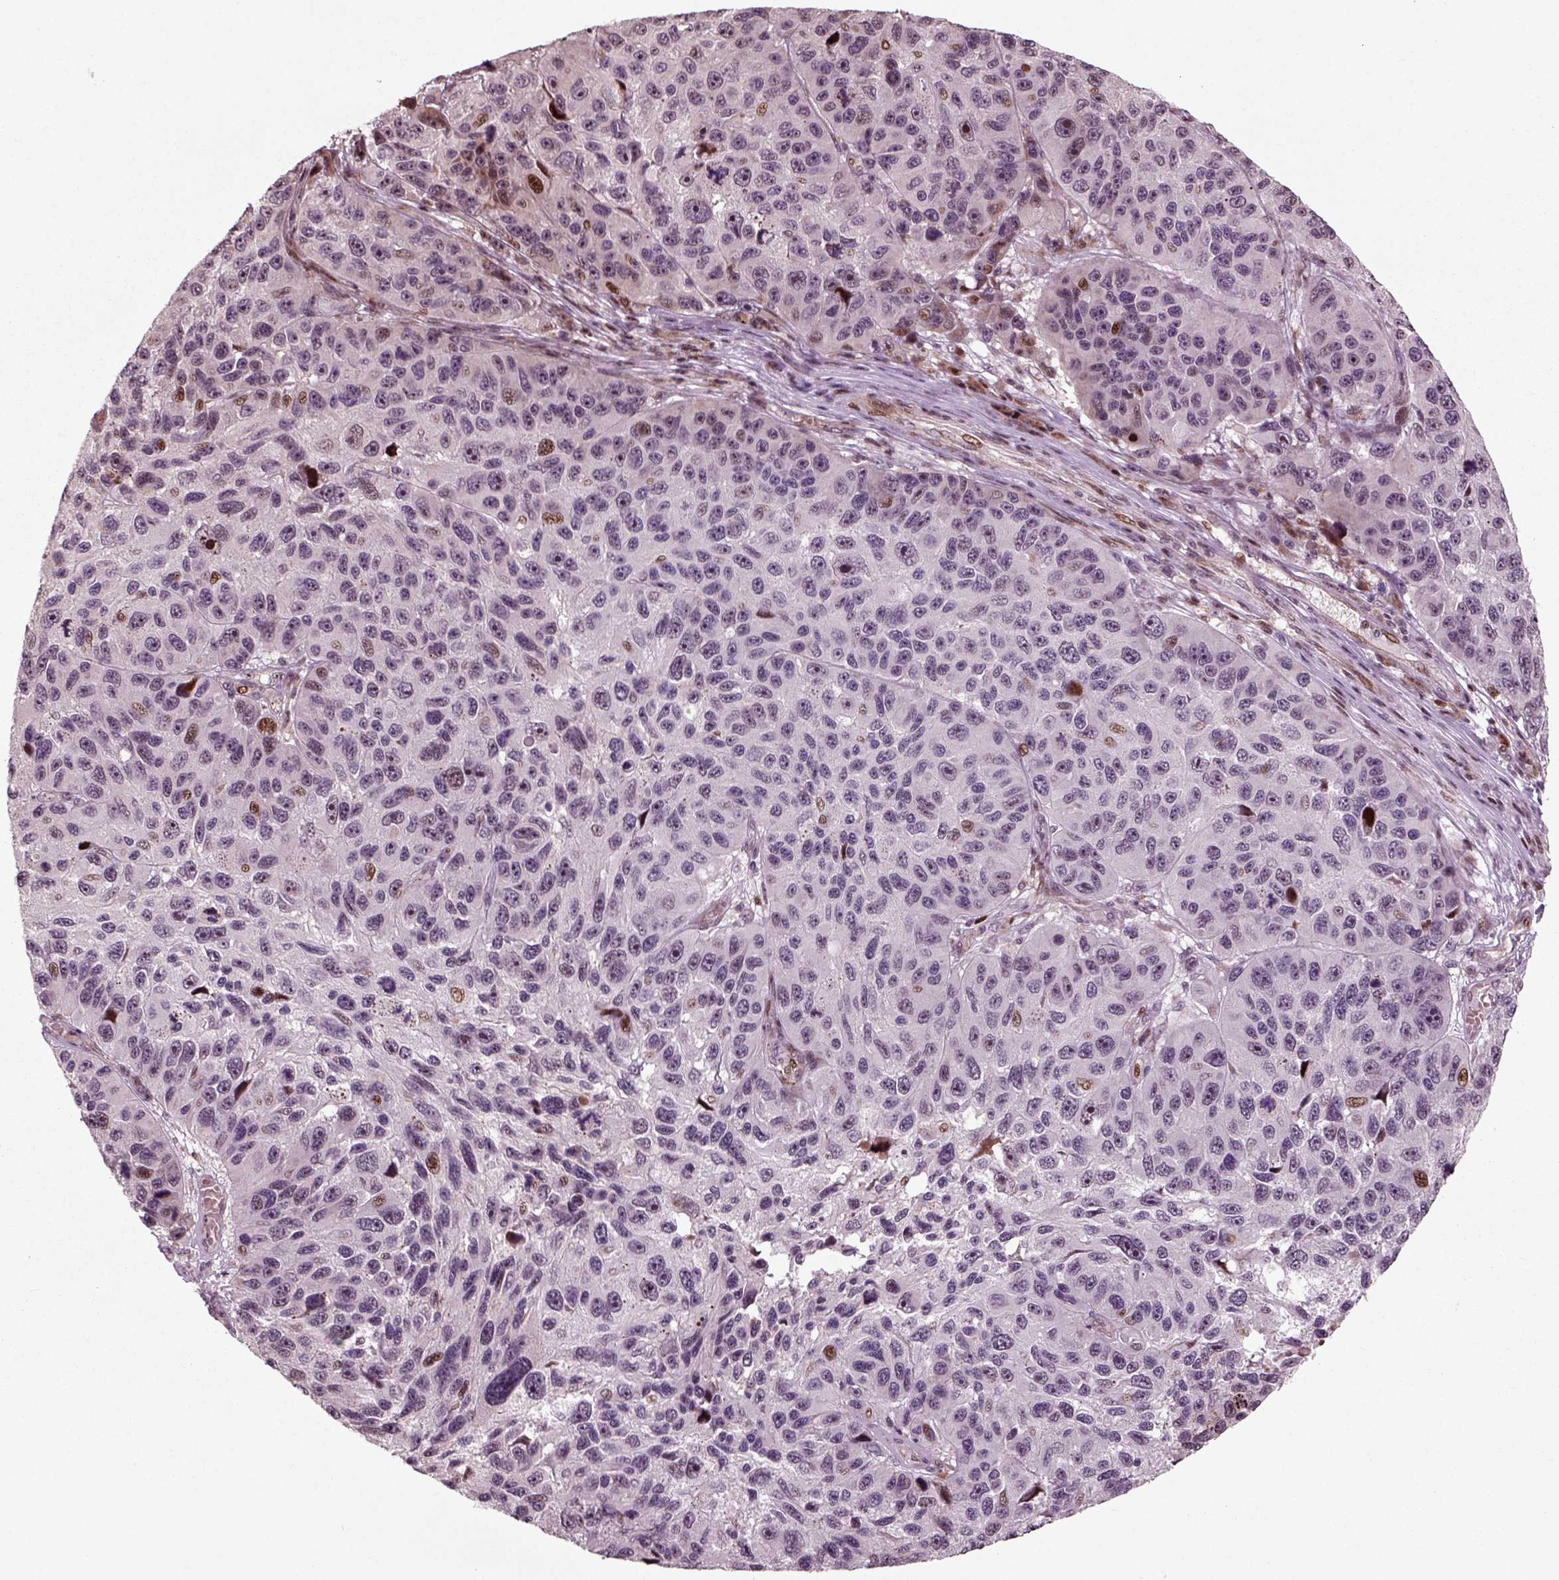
{"staining": {"intensity": "moderate", "quantity": "<25%", "location": "nuclear"}, "tissue": "melanoma", "cell_type": "Tumor cells", "image_type": "cancer", "snomed": [{"axis": "morphology", "description": "Malignant melanoma, NOS"}, {"axis": "topography", "description": "Skin"}], "caption": "IHC staining of melanoma, which displays low levels of moderate nuclear expression in approximately <25% of tumor cells indicating moderate nuclear protein expression. The staining was performed using DAB (3,3'-diaminobenzidine) (brown) for protein detection and nuclei were counterstained in hematoxylin (blue).", "gene": "CDC14A", "patient": {"sex": "male", "age": 53}}